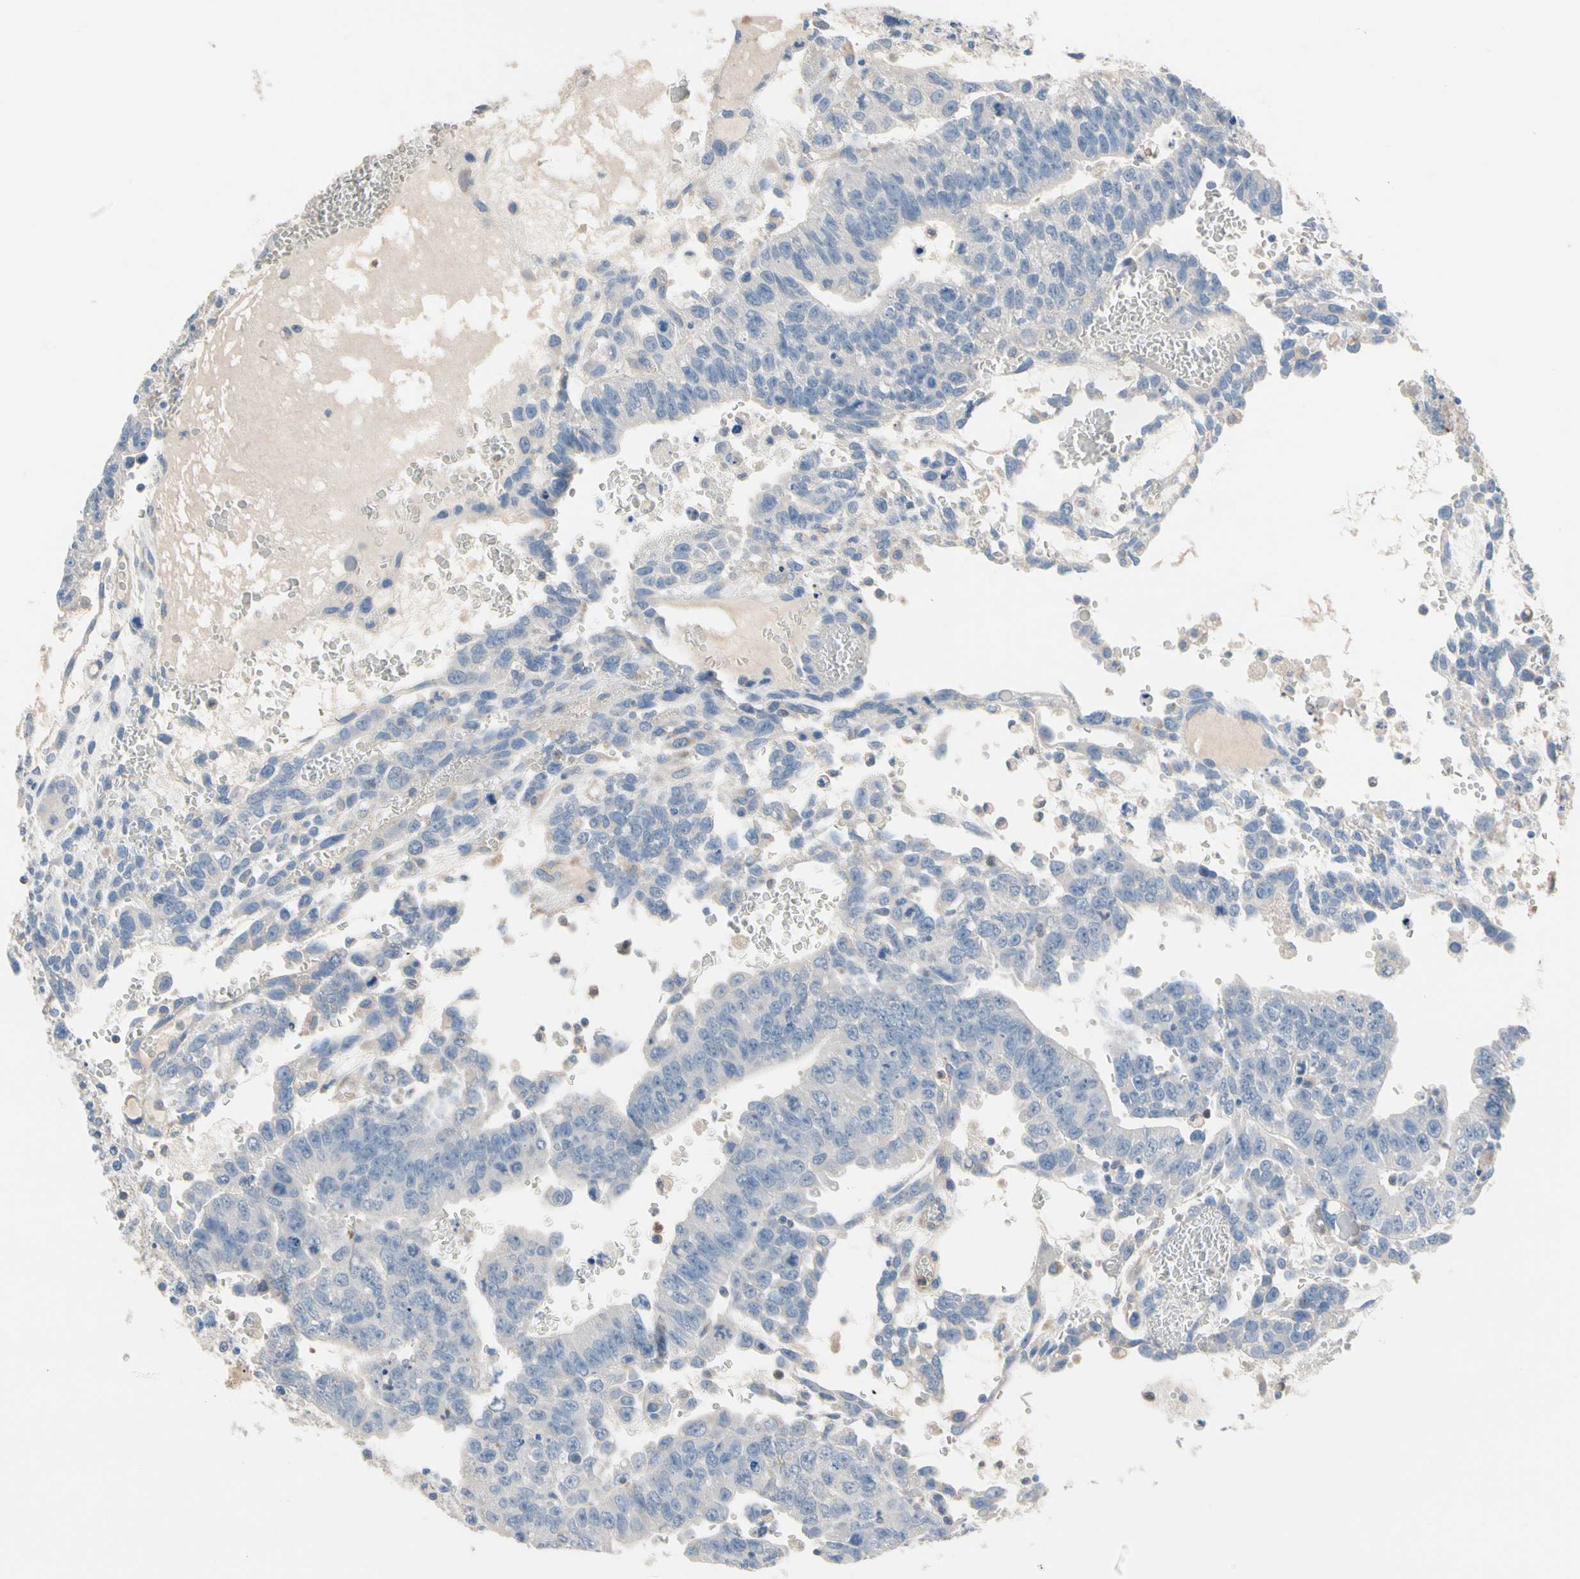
{"staining": {"intensity": "negative", "quantity": "none", "location": "none"}, "tissue": "testis cancer", "cell_type": "Tumor cells", "image_type": "cancer", "snomed": [{"axis": "morphology", "description": "Seminoma, NOS"}, {"axis": "morphology", "description": "Carcinoma, Embryonal, NOS"}, {"axis": "topography", "description": "Testis"}], "caption": "Human testis seminoma stained for a protein using immunohistochemistry (IHC) displays no positivity in tumor cells.", "gene": "BBOX1", "patient": {"sex": "male", "age": 52}}